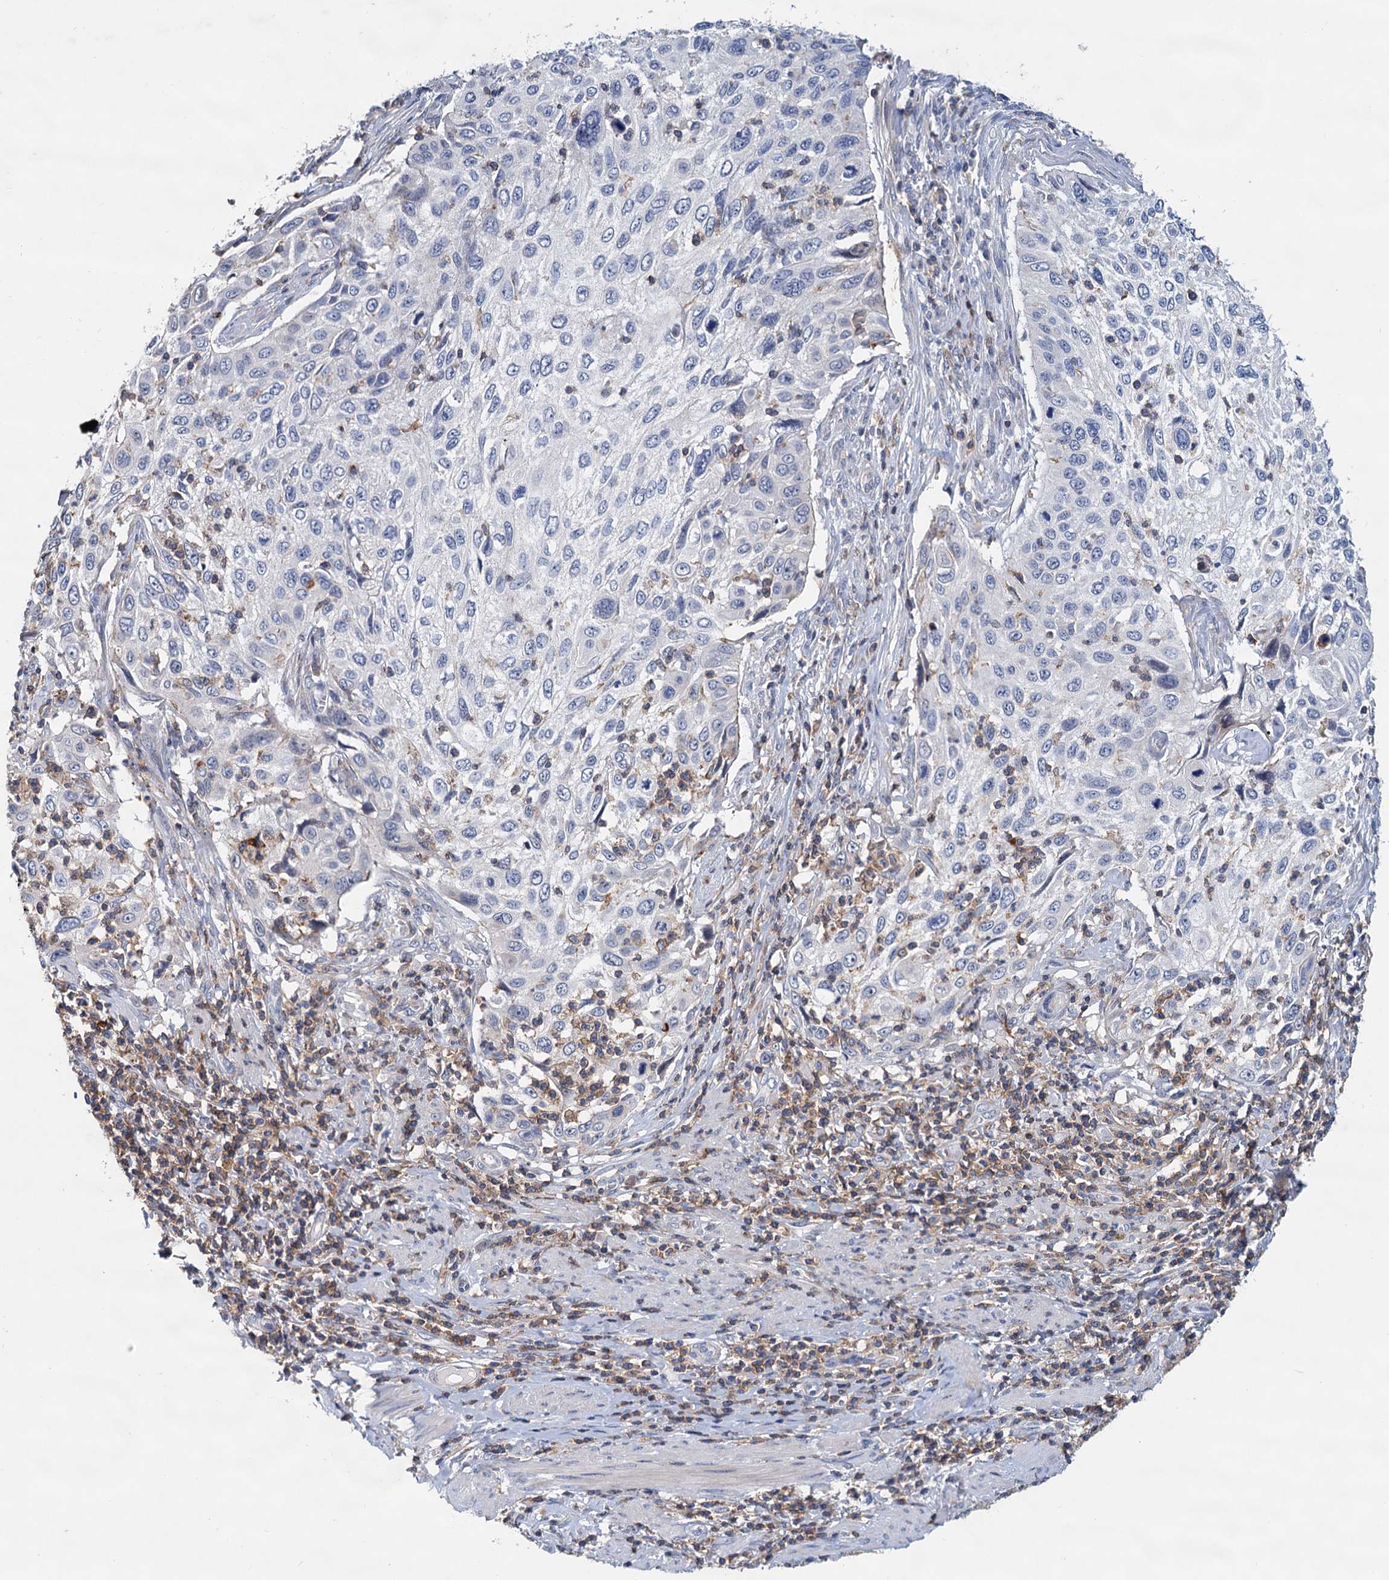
{"staining": {"intensity": "negative", "quantity": "none", "location": "none"}, "tissue": "cervical cancer", "cell_type": "Tumor cells", "image_type": "cancer", "snomed": [{"axis": "morphology", "description": "Squamous cell carcinoma, NOS"}, {"axis": "topography", "description": "Cervix"}], "caption": "Human cervical cancer (squamous cell carcinoma) stained for a protein using immunohistochemistry (IHC) reveals no staining in tumor cells.", "gene": "LRCH4", "patient": {"sex": "female", "age": 70}}